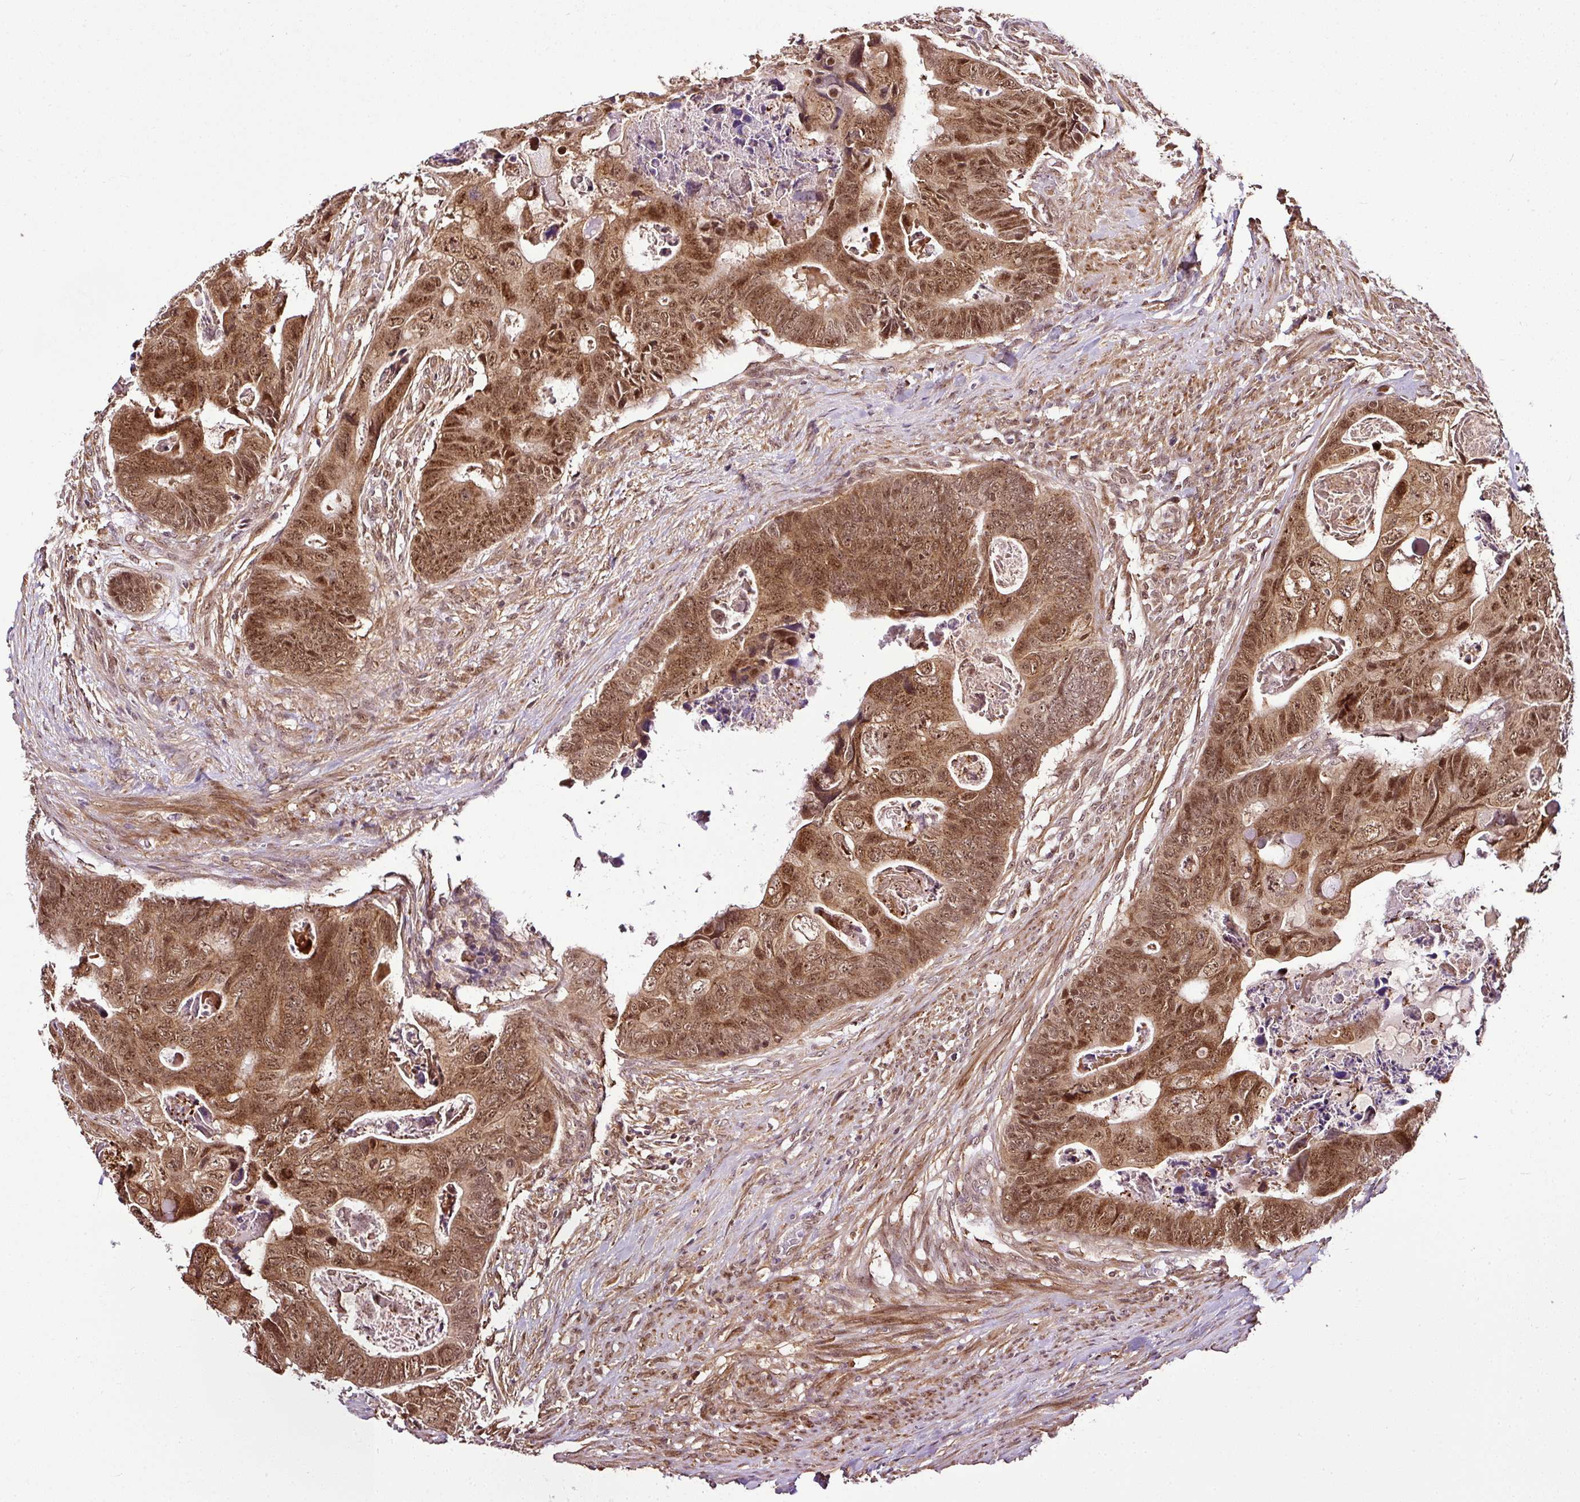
{"staining": {"intensity": "moderate", "quantity": ">75%", "location": "cytoplasmic/membranous,nuclear"}, "tissue": "colorectal cancer", "cell_type": "Tumor cells", "image_type": "cancer", "snomed": [{"axis": "morphology", "description": "Adenocarcinoma, NOS"}, {"axis": "topography", "description": "Rectum"}], "caption": "Protein analysis of colorectal cancer (adenocarcinoma) tissue displays moderate cytoplasmic/membranous and nuclear expression in approximately >75% of tumor cells. The protein is stained brown, and the nuclei are stained in blue (DAB IHC with brightfield microscopy, high magnification).", "gene": "FAM153A", "patient": {"sex": "female", "age": 78}}